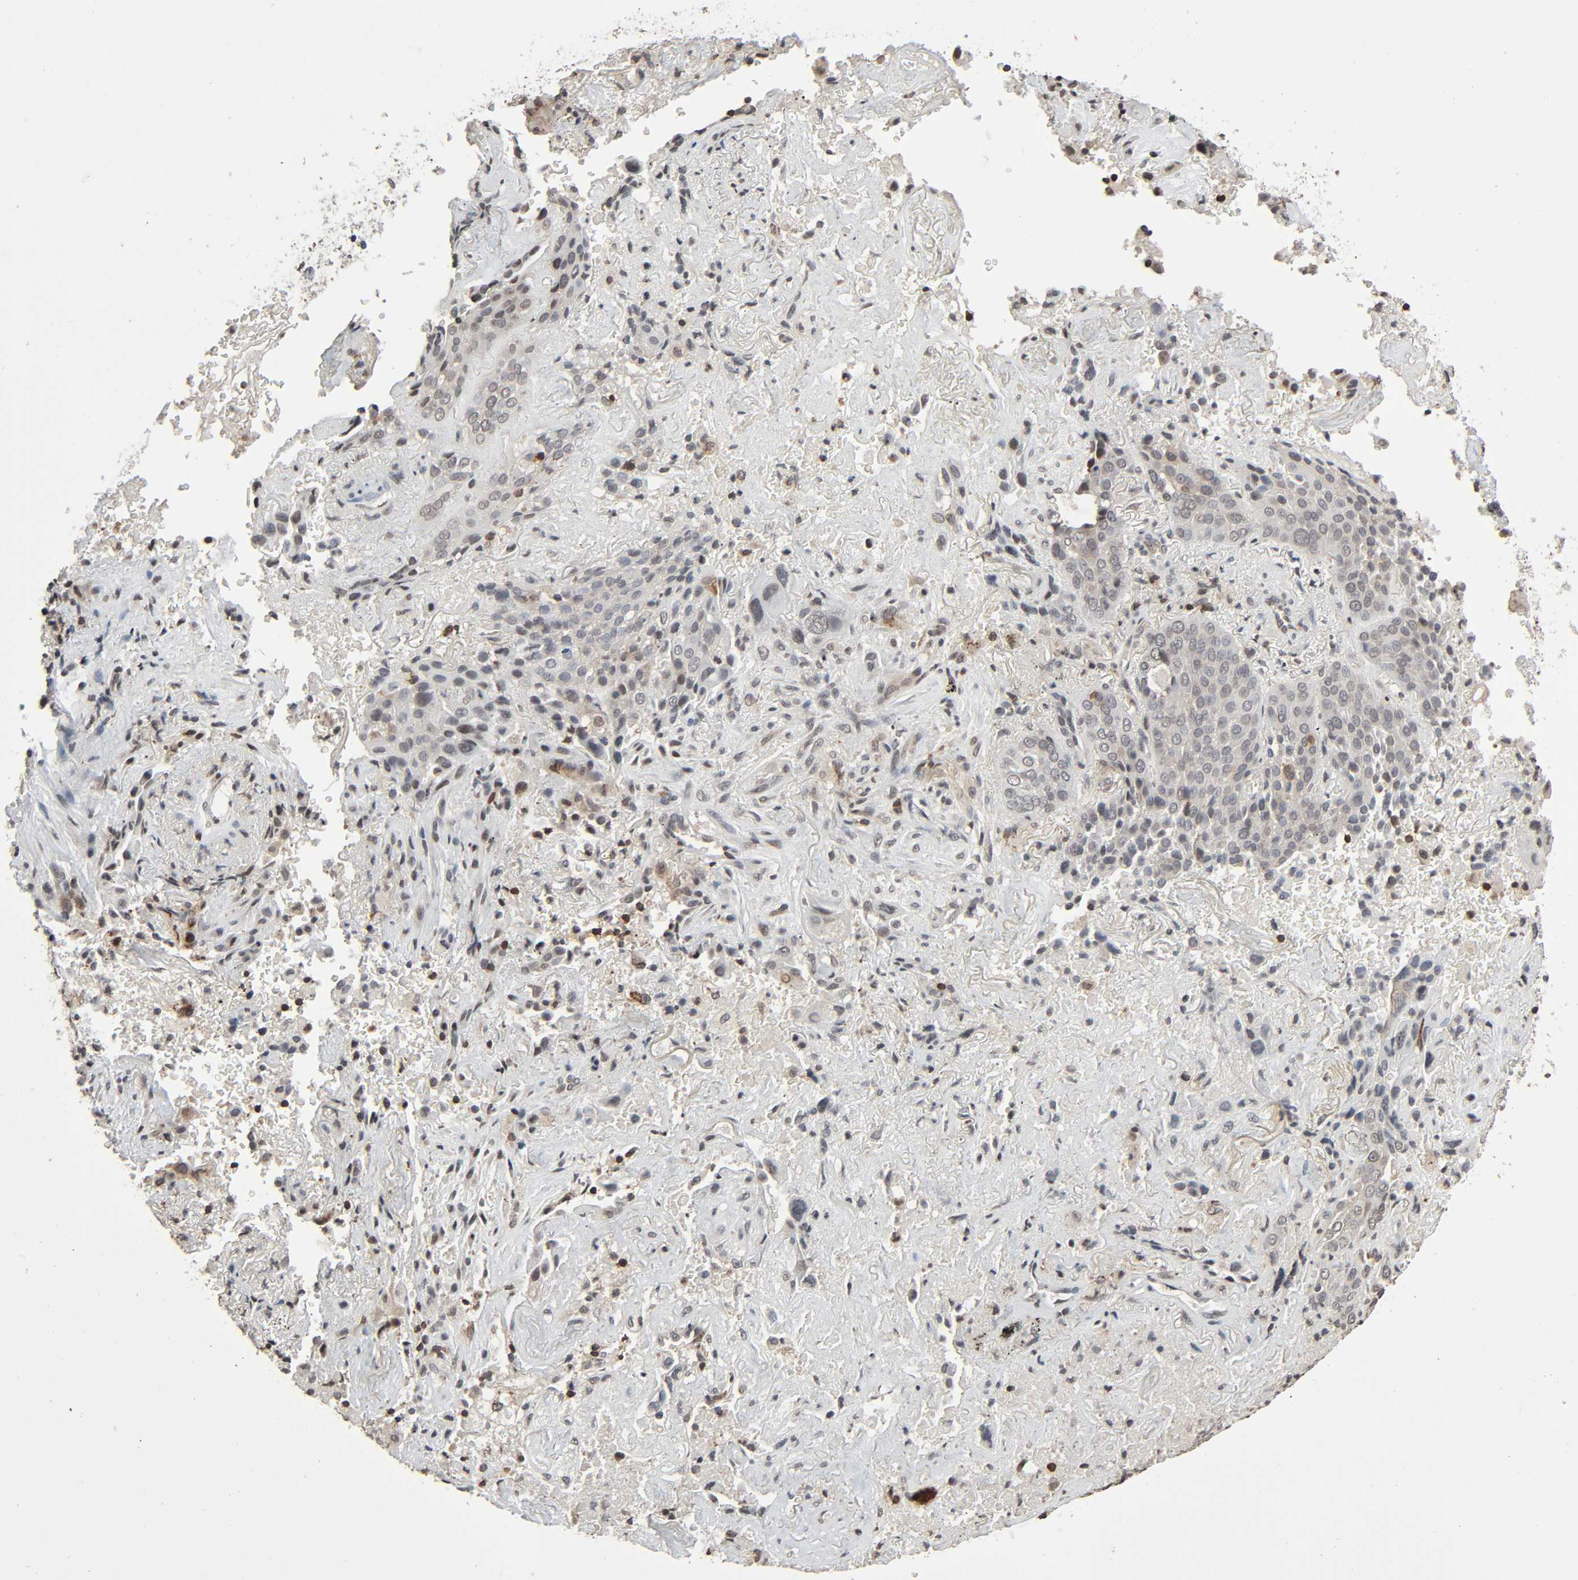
{"staining": {"intensity": "negative", "quantity": "none", "location": "none"}, "tissue": "lung cancer", "cell_type": "Tumor cells", "image_type": "cancer", "snomed": [{"axis": "morphology", "description": "Squamous cell carcinoma, NOS"}, {"axis": "topography", "description": "Lung"}], "caption": "A photomicrograph of human lung squamous cell carcinoma is negative for staining in tumor cells.", "gene": "STK4", "patient": {"sex": "male", "age": 54}}